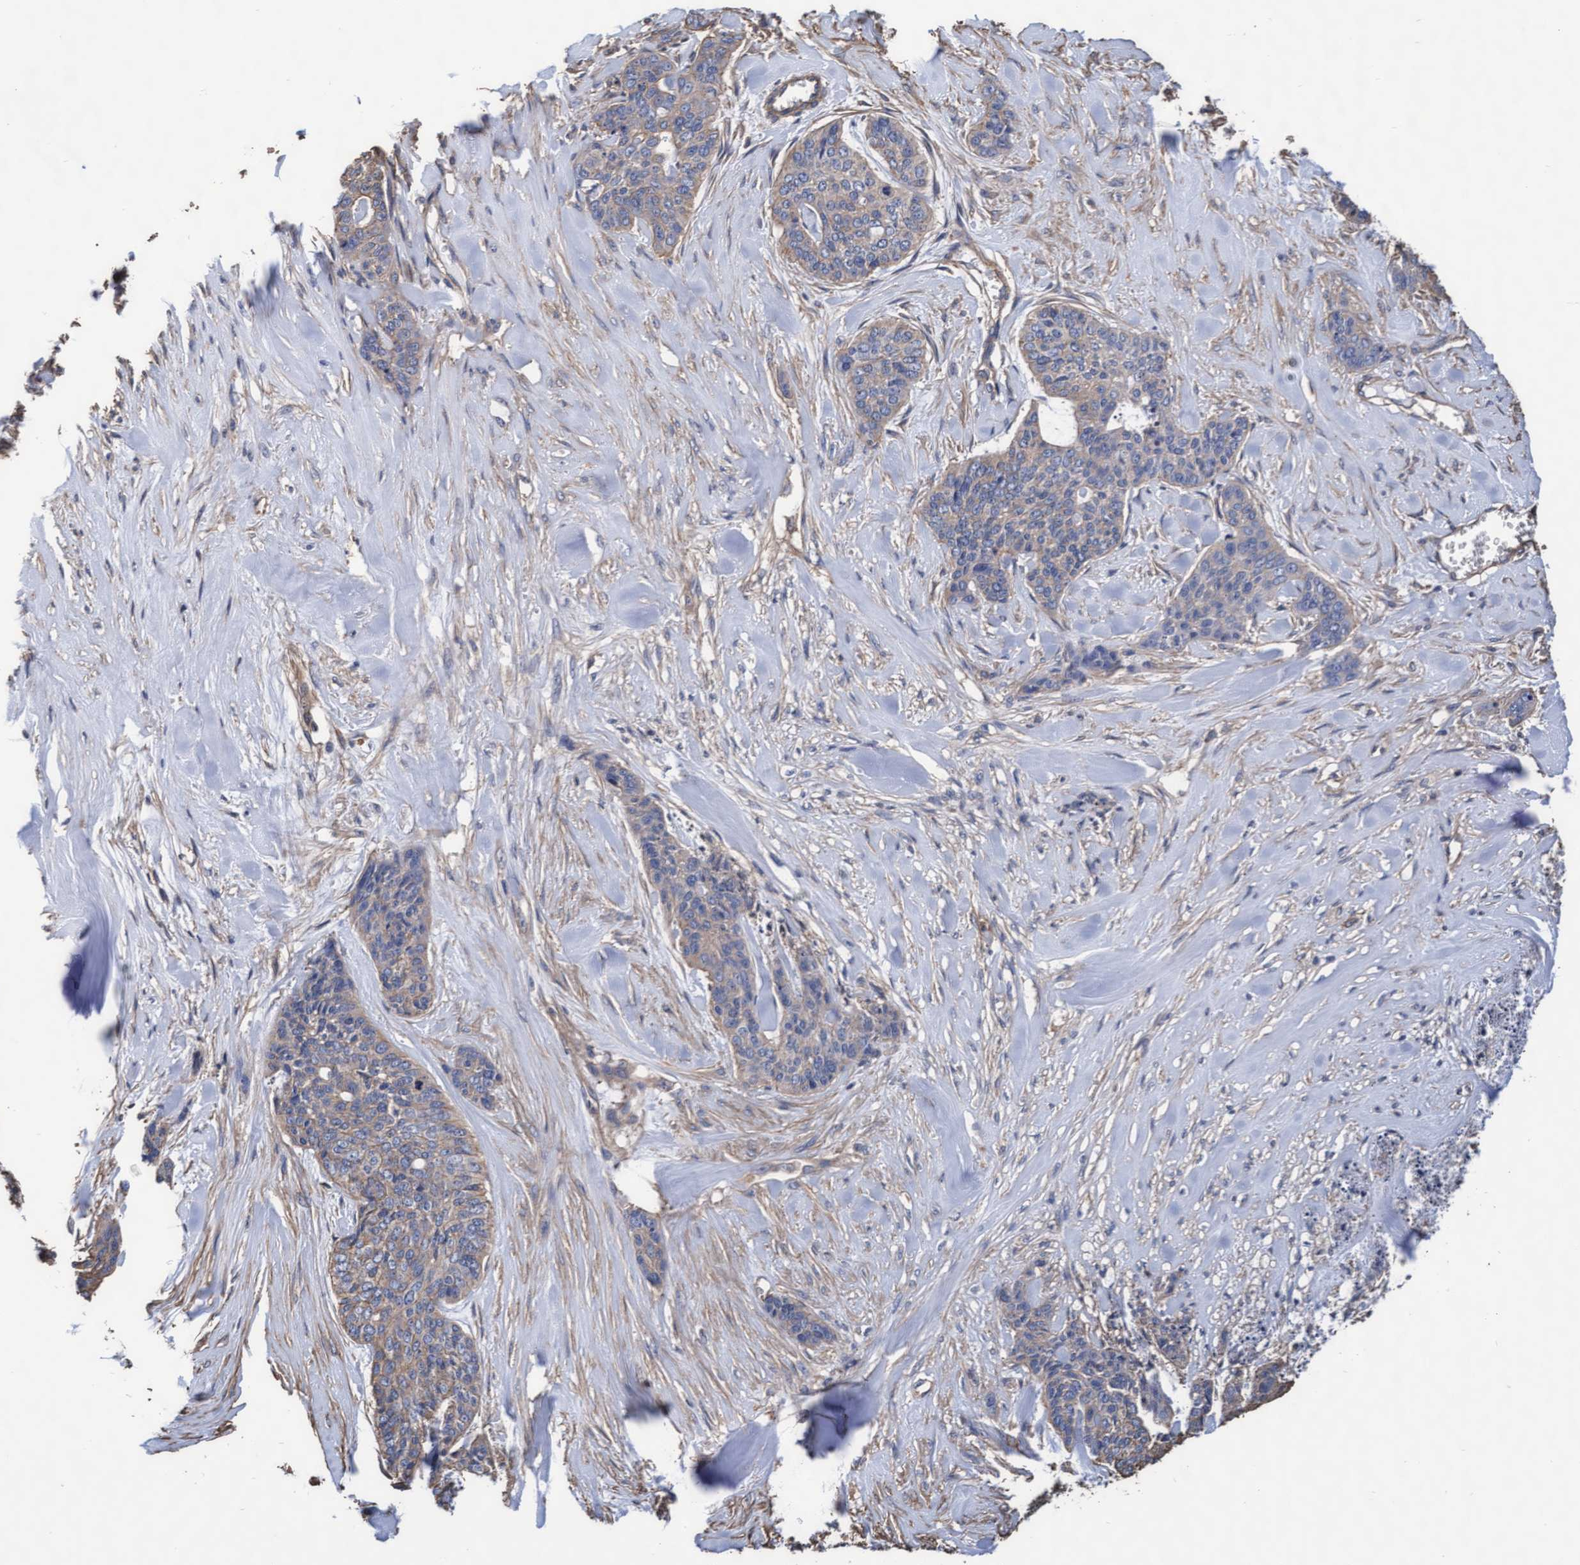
{"staining": {"intensity": "weak", "quantity": "<25%", "location": "cytoplasmic/membranous"}, "tissue": "skin cancer", "cell_type": "Tumor cells", "image_type": "cancer", "snomed": [{"axis": "morphology", "description": "Basal cell carcinoma"}, {"axis": "topography", "description": "Skin"}], "caption": "The immunohistochemistry histopathology image has no significant staining in tumor cells of skin cancer (basal cell carcinoma) tissue.", "gene": "GRHPR", "patient": {"sex": "female", "age": 64}}